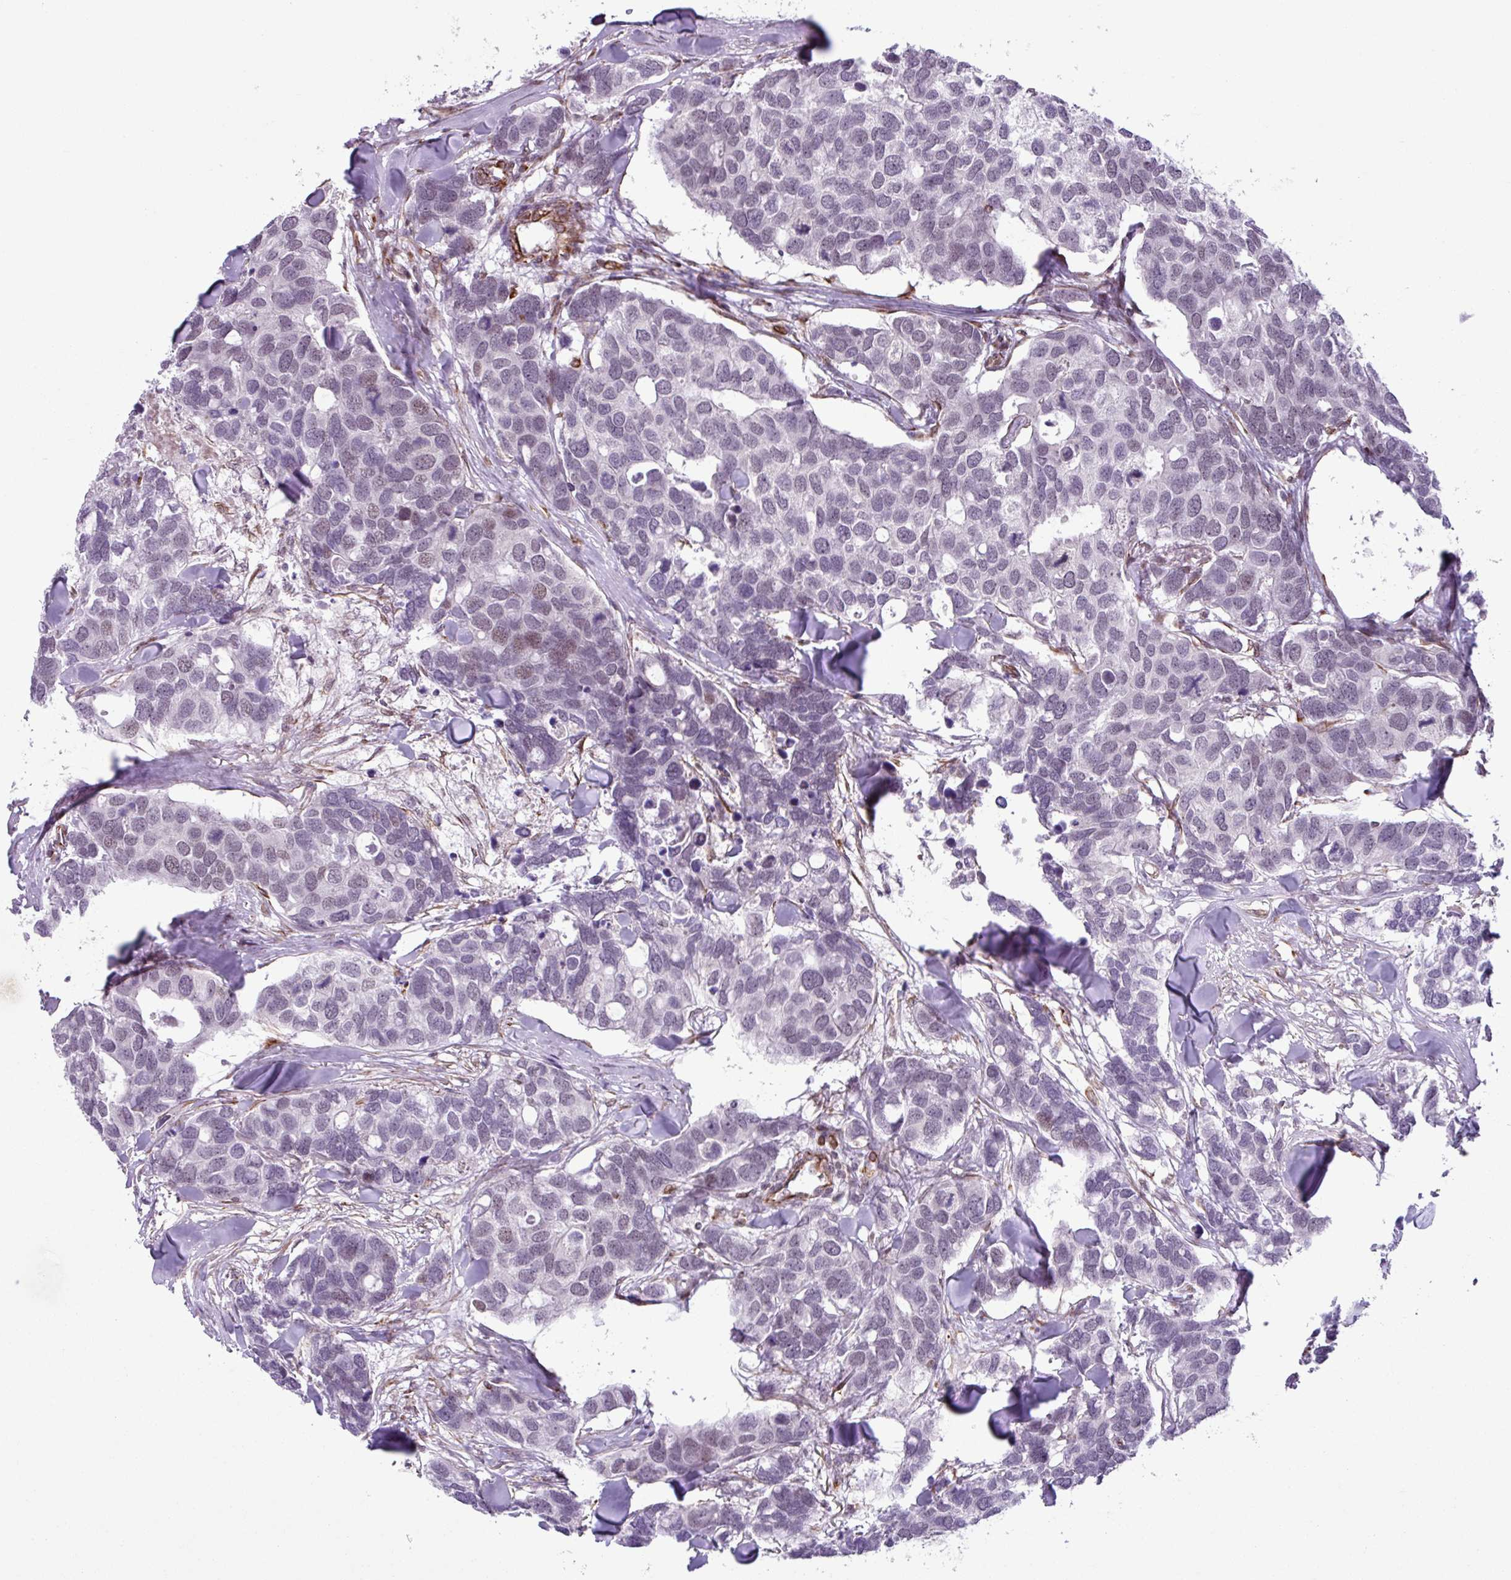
{"staining": {"intensity": "weak", "quantity": "25%-75%", "location": "nuclear"}, "tissue": "breast cancer", "cell_type": "Tumor cells", "image_type": "cancer", "snomed": [{"axis": "morphology", "description": "Duct carcinoma"}, {"axis": "topography", "description": "Breast"}], "caption": "Immunohistochemical staining of infiltrating ductal carcinoma (breast) demonstrates low levels of weak nuclear protein positivity in about 25%-75% of tumor cells. (DAB IHC with brightfield microscopy, high magnification).", "gene": "CHD3", "patient": {"sex": "female", "age": 83}}